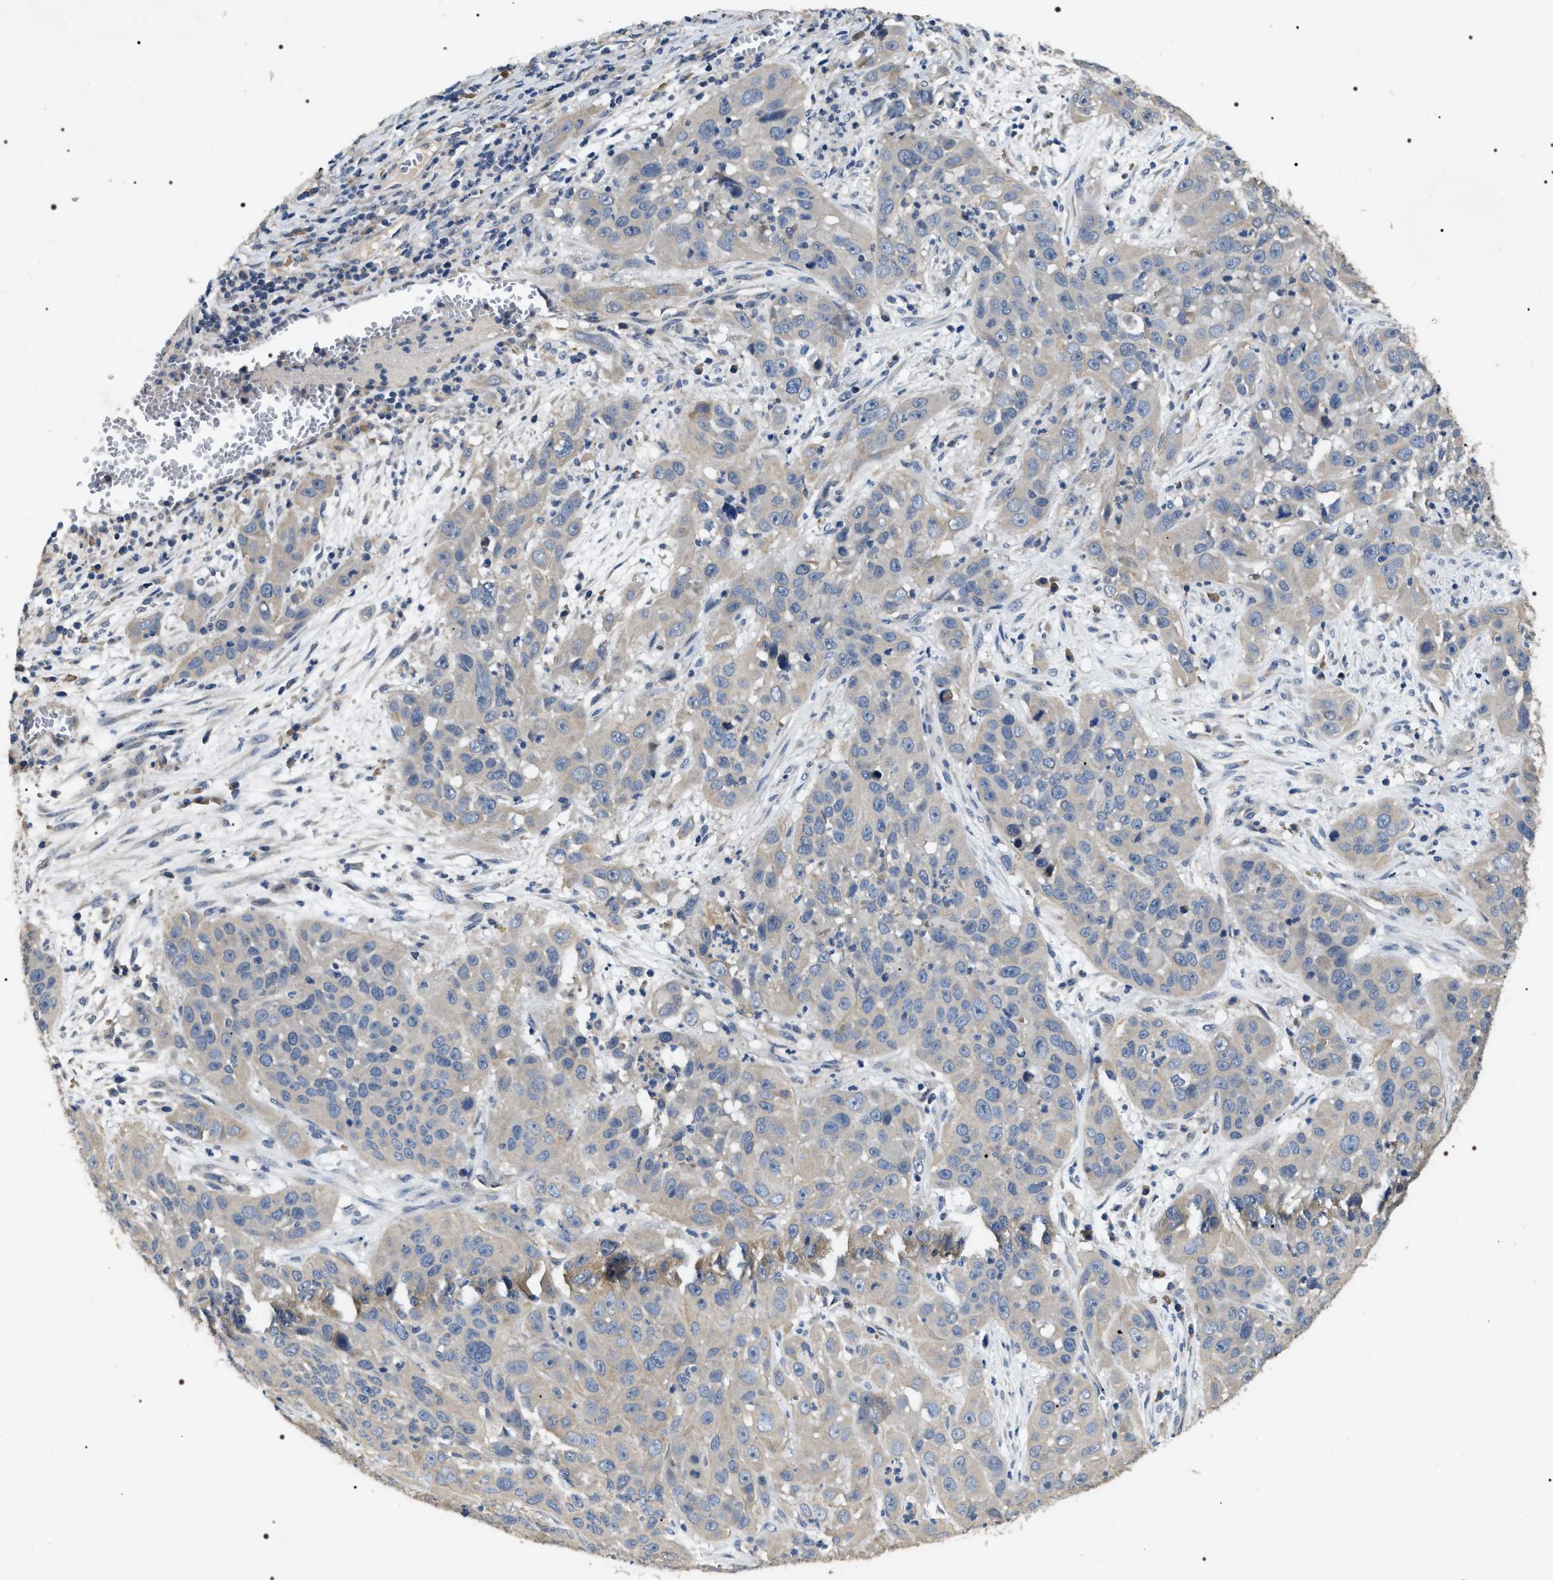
{"staining": {"intensity": "negative", "quantity": "none", "location": "none"}, "tissue": "cervical cancer", "cell_type": "Tumor cells", "image_type": "cancer", "snomed": [{"axis": "morphology", "description": "Squamous cell carcinoma, NOS"}, {"axis": "topography", "description": "Cervix"}], "caption": "Tumor cells show no significant protein expression in squamous cell carcinoma (cervical). Nuclei are stained in blue.", "gene": "IFT81", "patient": {"sex": "female", "age": 32}}